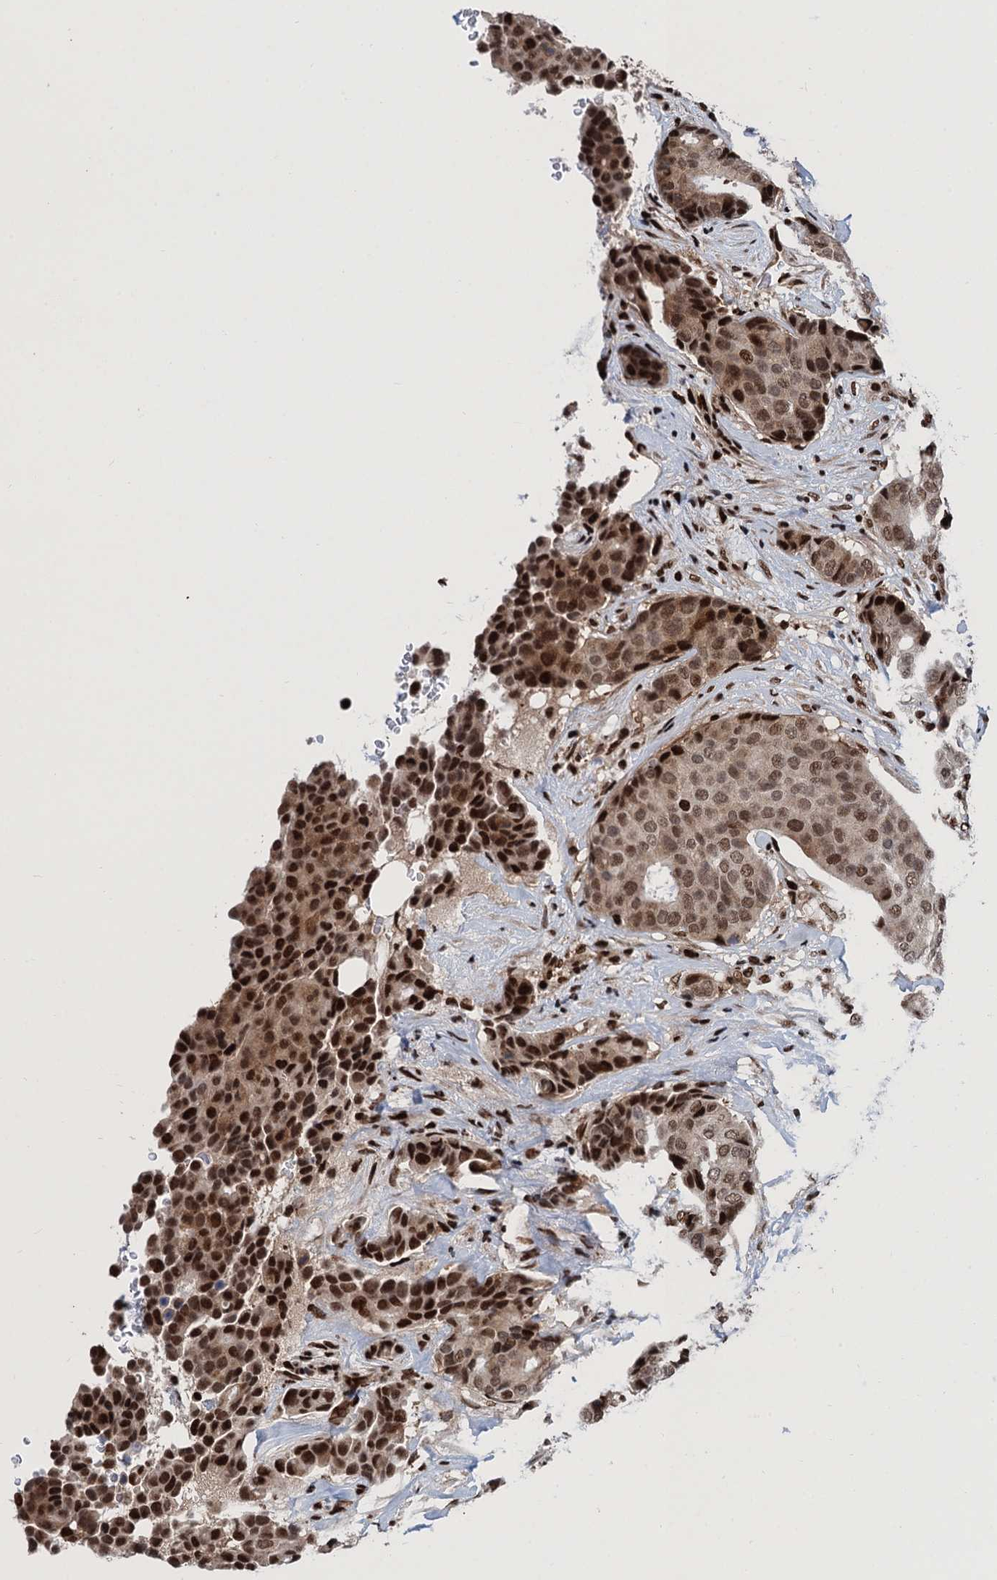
{"staining": {"intensity": "moderate", "quantity": ">75%", "location": "nuclear"}, "tissue": "breast cancer", "cell_type": "Tumor cells", "image_type": "cancer", "snomed": [{"axis": "morphology", "description": "Duct carcinoma"}, {"axis": "topography", "description": "Breast"}], "caption": "DAB immunohistochemical staining of human breast cancer reveals moderate nuclear protein staining in approximately >75% of tumor cells.", "gene": "PPP4R1", "patient": {"sex": "female", "age": 75}}